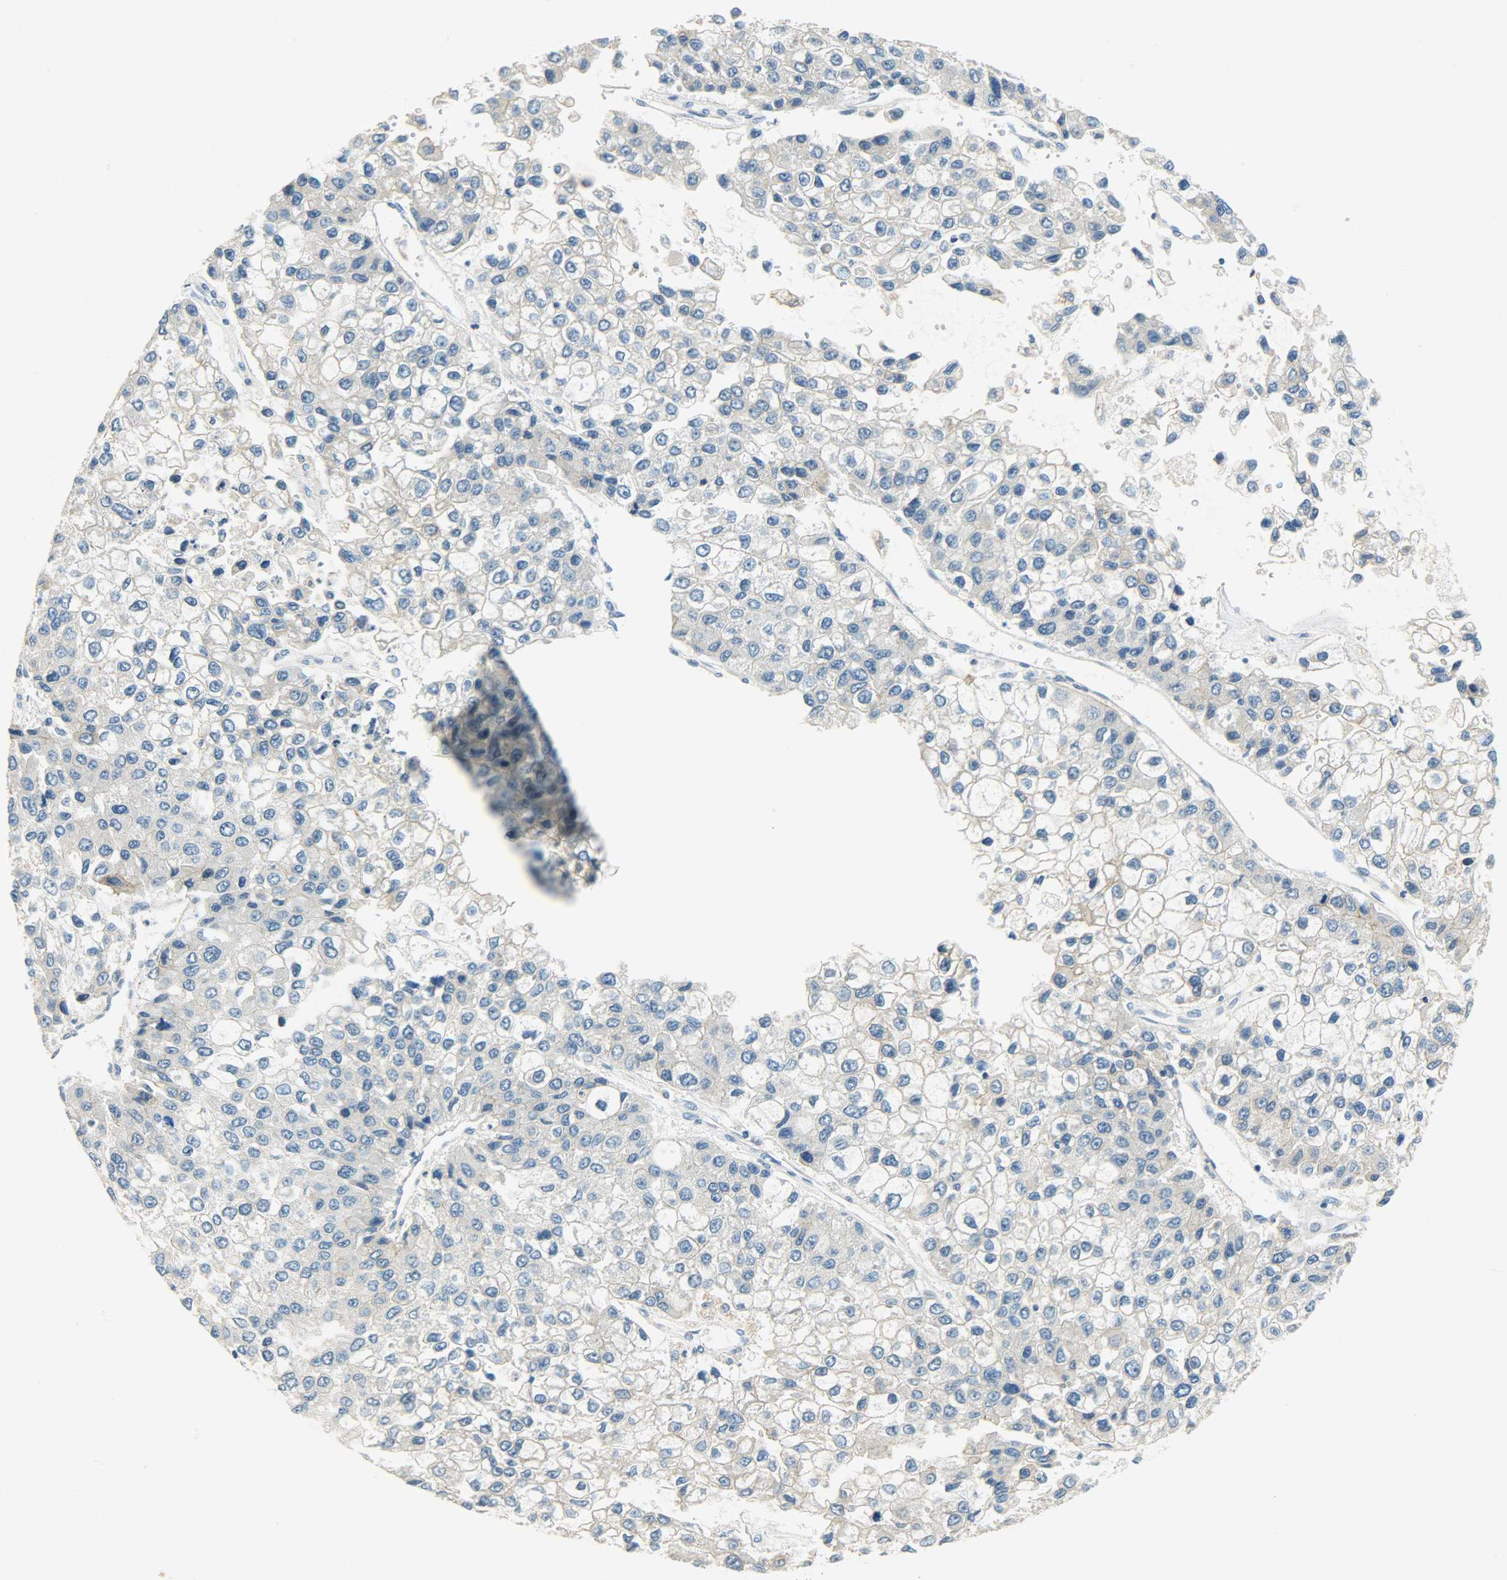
{"staining": {"intensity": "negative", "quantity": "none", "location": "none"}, "tissue": "liver cancer", "cell_type": "Tumor cells", "image_type": "cancer", "snomed": [{"axis": "morphology", "description": "Carcinoma, Hepatocellular, NOS"}, {"axis": "topography", "description": "Liver"}], "caption": "High power microscopy image of an immunohistochemistry photomicrograph of liver hepatocellular carcinoma, revealing no significant positivity in tumor cells.", "gene": "DSG2", "patient": {"sex": "female", "age": 66}}